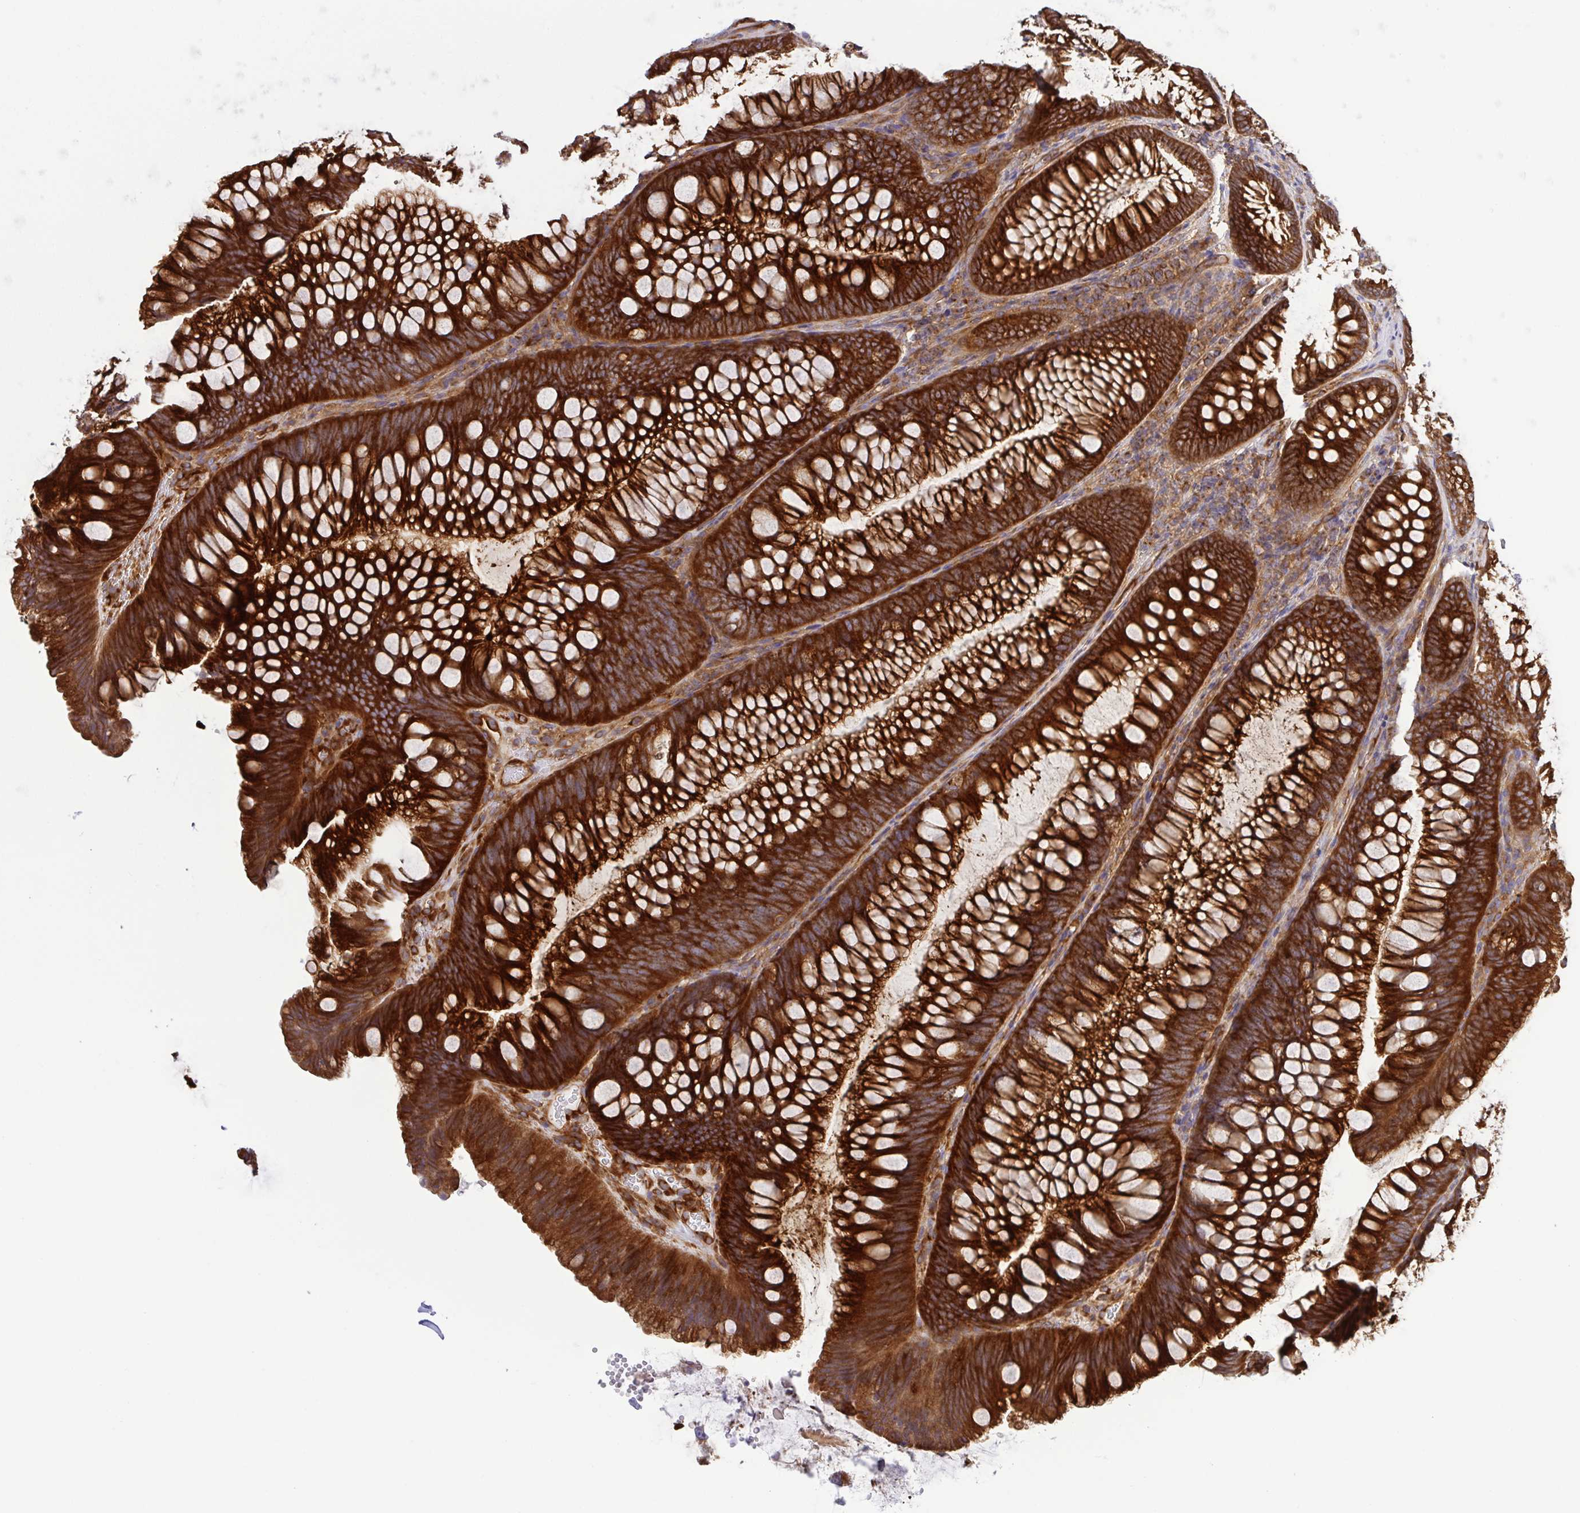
{"staining": {"intensity": "moderate", "quantity": ">75%", "location": "cytoplasmic/membranous"}, "tissue": "colon", "cell_type": "Endothelial cells", "image_type": "normal", "snomed": [{"axis": "morphology", "description": "Normal tissue, NOS"}, {"axis": "morphology", "description": "Adenoma, NOS"}, {"axis": "topography", "description": "Soft tissue"}, {"axis": "topography", "description": "Colon"}], "caption": "Normal colon shows moderate cytoplasmic/membranous positivity in approximately >75% of endothelial cells, visualized by immunohistochemistry. (IHC, brightfield microscopy, high magnification).", "gene": "KIF5B", "patient": {"sex": "male", "age": 47}}